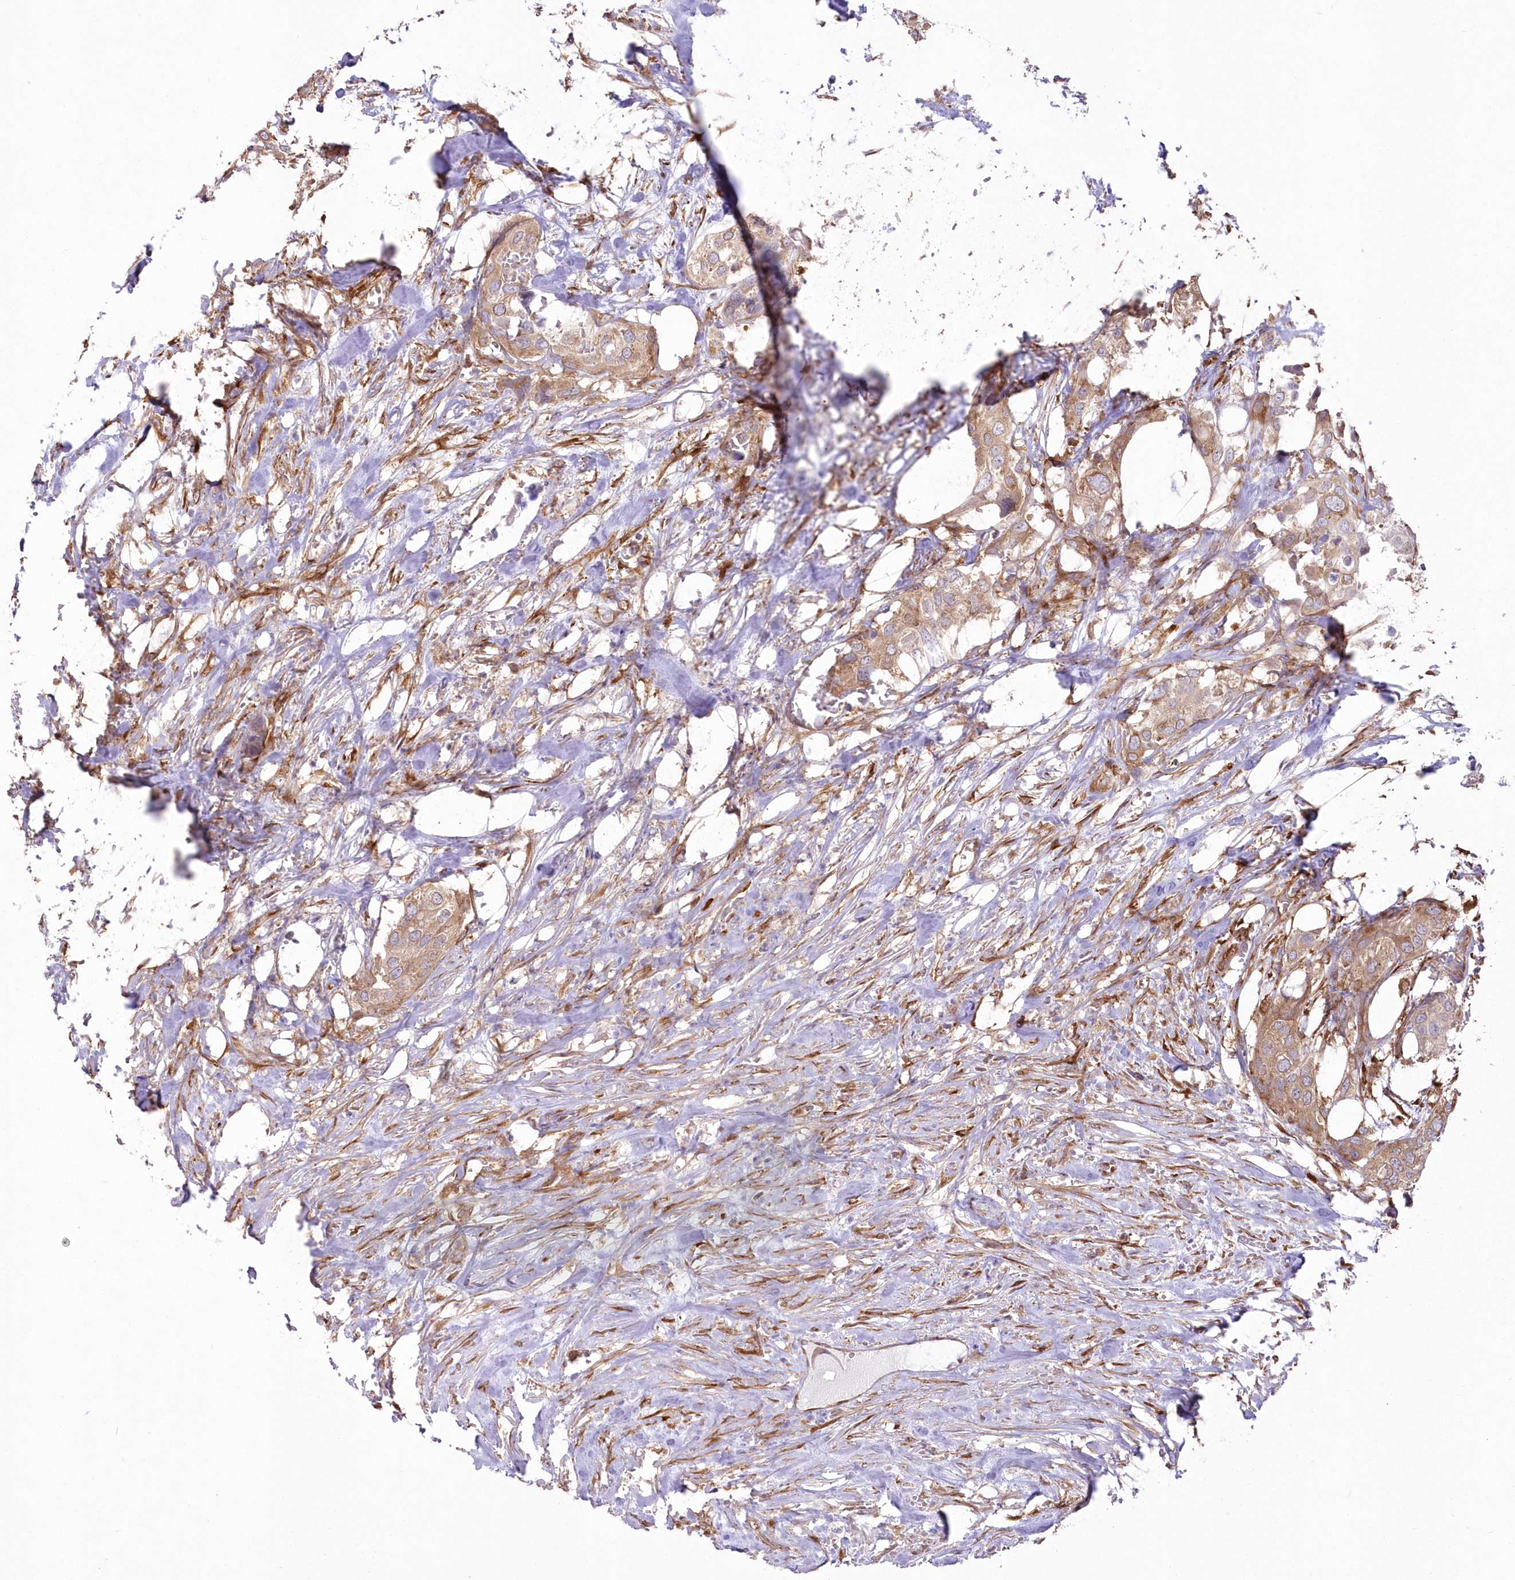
{"staining": {"intensity": "weak", "quantity": ">75%", "location": "cytoplasmic/membranous"}, "tissue": "urothelial cancer", "cell_type": "Tumor cells", "image_type": "cancer", "snomed": [{"axis": "morphology", "description": "Urothelial carcinoma, High grade"}, {"axis": "topography", "description": "Urinary bladder"}], "caption": "Immunohistochemistry (IHC) histopathology image of neoplastic tissue: high-grade urothelial carcinoma stained using IHC shows low levels of weak protein expression localized specifically in the cytoplasmic/membranous of tumor cells, appearing as a cytoplasmic/membranous brown color.", "gene": "SH3PXD2B", "patient": {"sex": "male", "age": 64}}